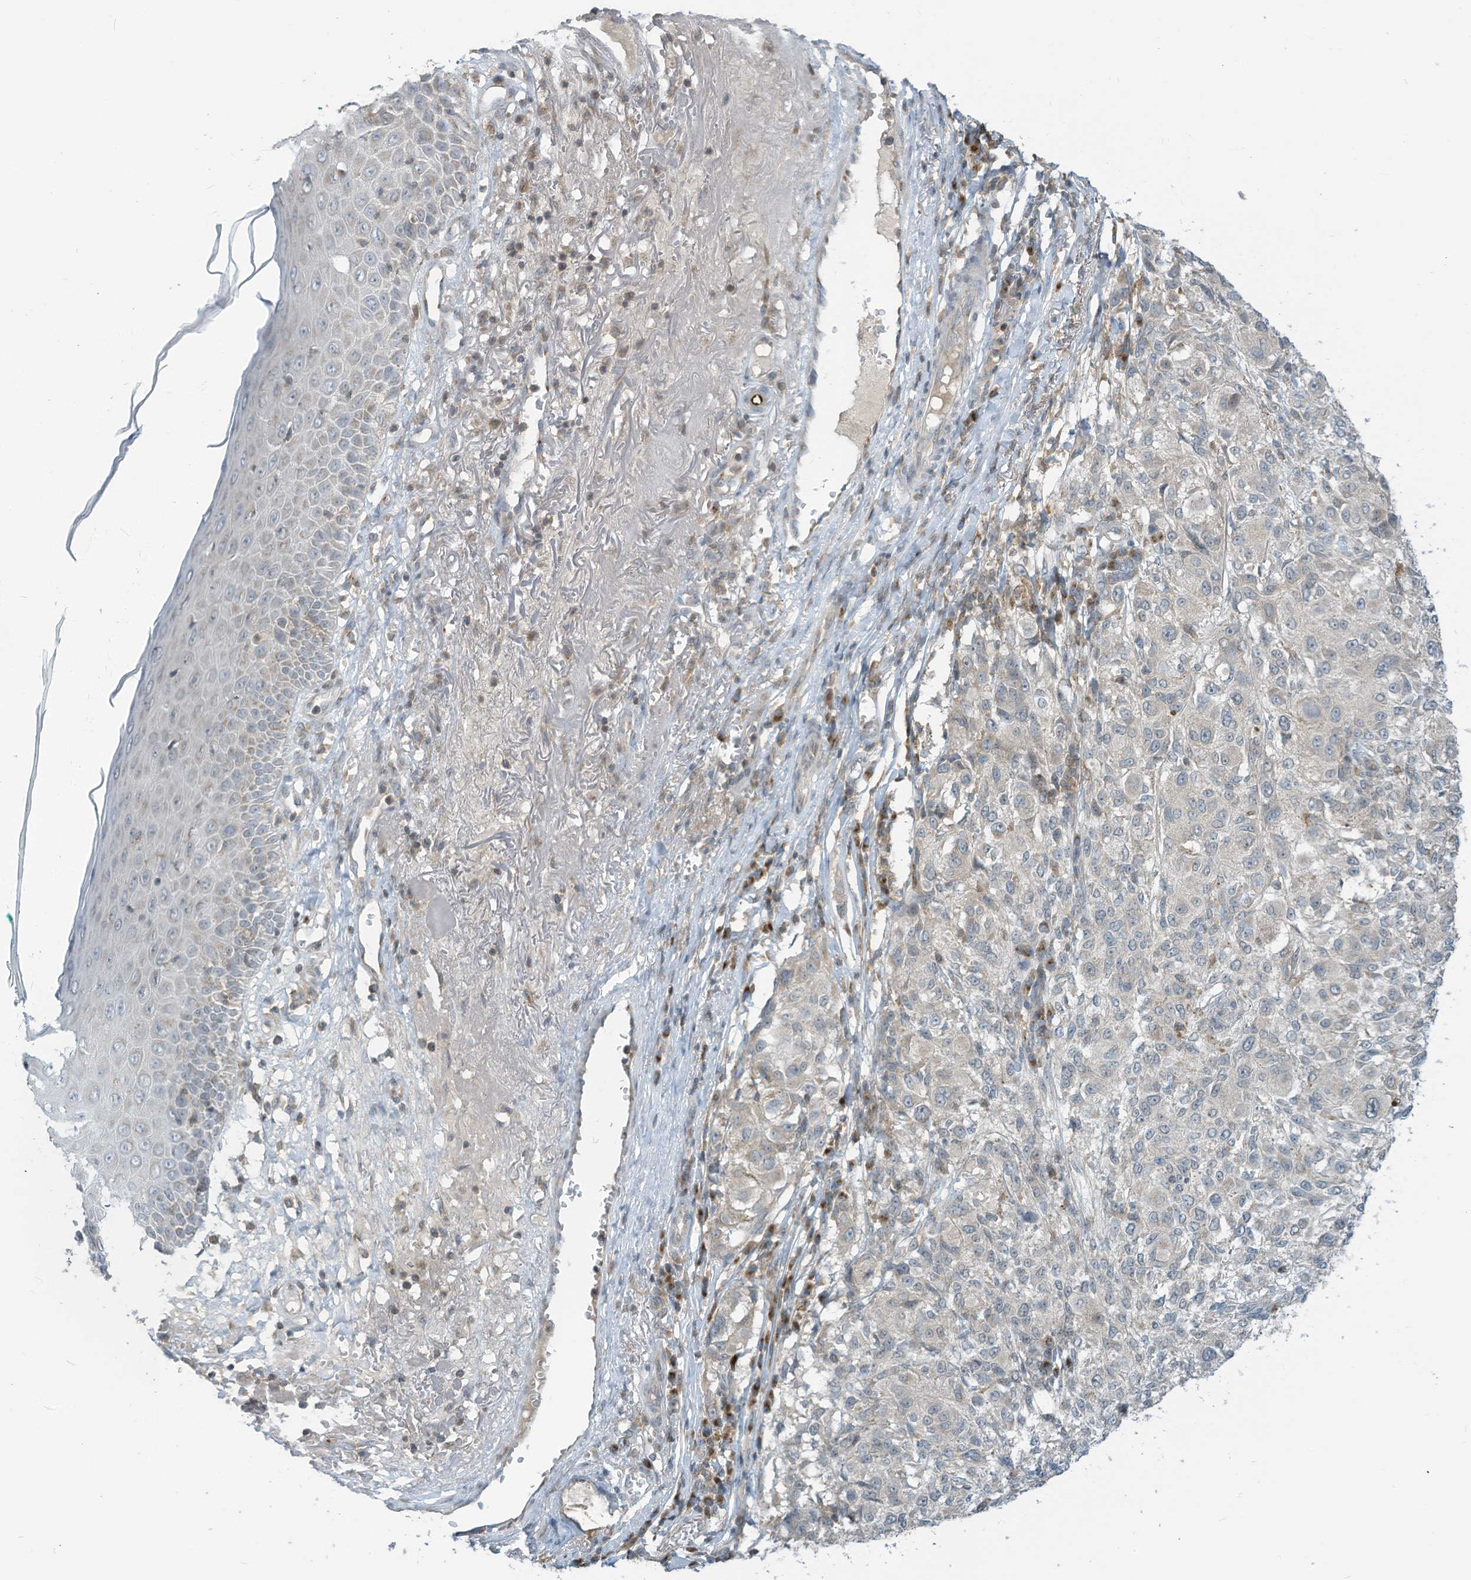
{"staining": {"intensity": "negative", "quantity": "none", "location": "none"}, "tissue": "melanoma", "cell_type": "Tumor cells", "image_type": "cancer", "snomed": [{"axis": "morphology", "description": "Necrosis, NOS"}, {"axis": "morphology", "description": "Malignant melanoma, NOS"}, {"axis": "topography", "description": "Skin"}], "caption": "Tumor cells show no significant expression in melanoma.", "gene": "PARVG", "patient": {"sex": "female", "age": 87}}